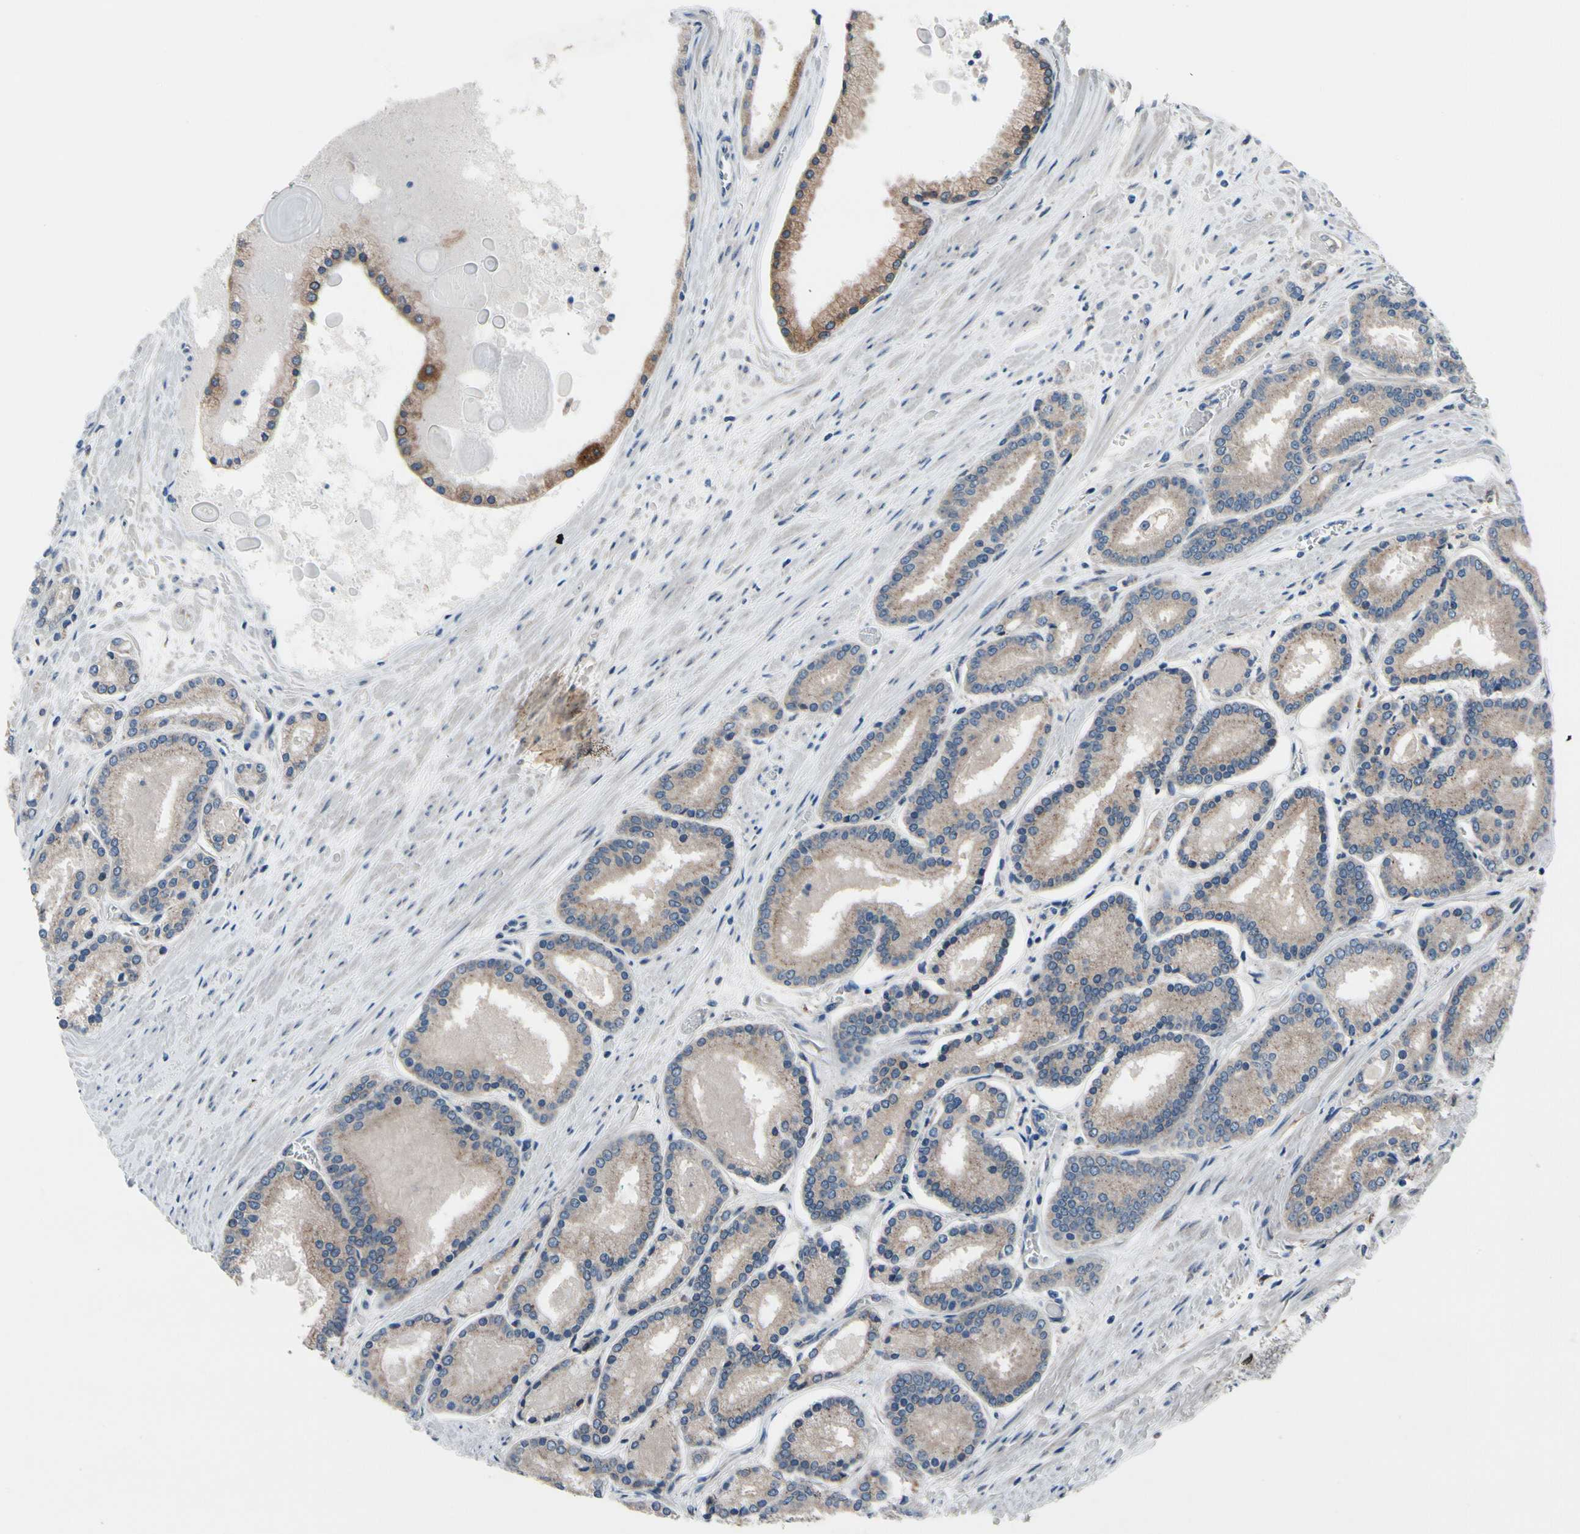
{"staining": {"intensity": "weak", "quantity": ">75%", "location": "cytoplasmic/membranous"}, "tissue": "prostate cancer", "cell_type": "Tumor cells", "image_type": "cancer", "snomed": [{"axis": "morphology", "description": "Adenocarcinoma, Low grade"}, {"axis": "topography", "description": "Prostate"}], "caption": "Protein staining reveals weak cytoplasmic/membranous staining in approximately >75% of tumor cells in prostate cancer (adenocarcinoma (low-grade)). (DAB IHC with brightfield microscopy, high magnification).", "gene": "PRXL2A", "patient": {"sex": "male", "age": 59}}